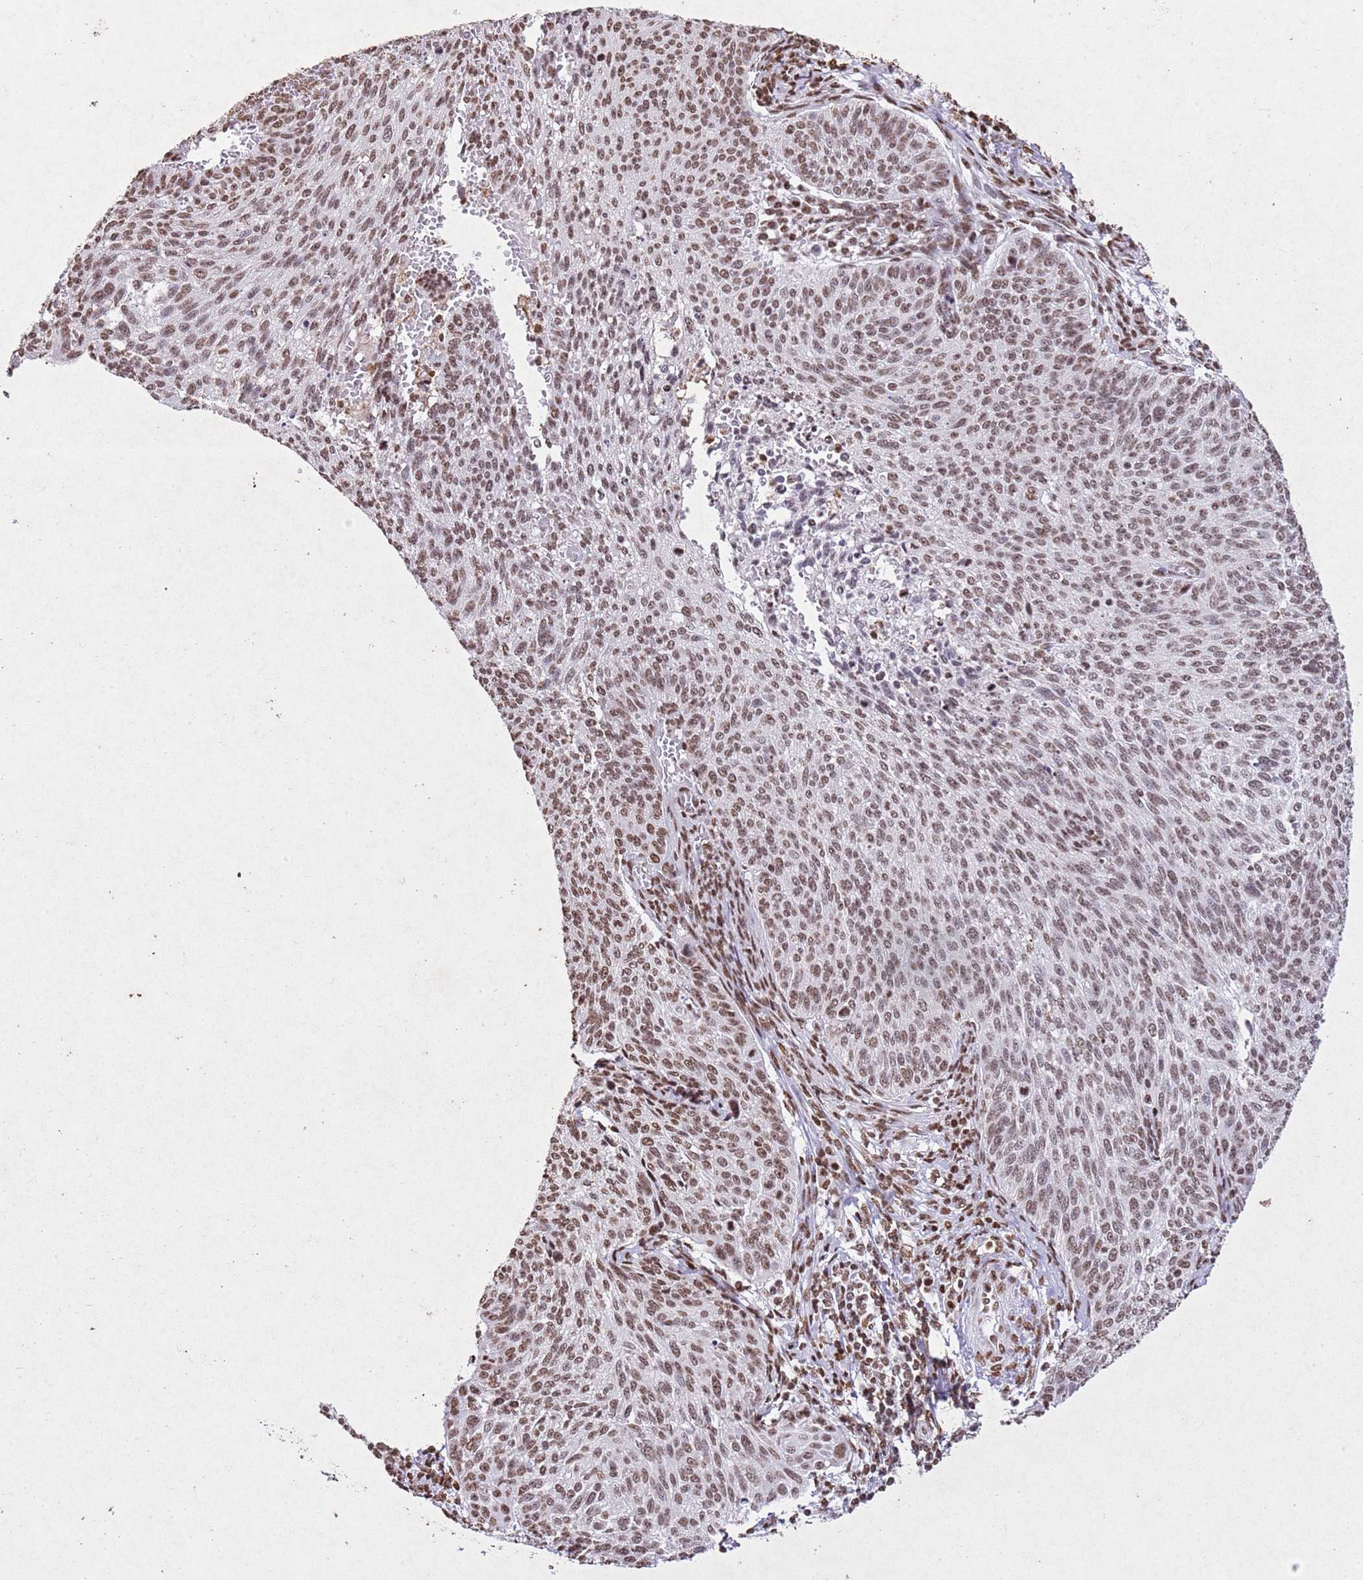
{"staining": {"intensity": "moderate", "quantity": ">75%", "location": "nuclear"}, "tissue": "cervical cancer", "cell_type": "Tumor cells", "image_type": "cancer", "snomed": [{"axis": "morphology", "description": "Squamous cell carcinoma, NOS"}, {"axis": "topography", "description": "Cervix"}], "caption": "Immunohistochemical staining of human cervical cancer (squamous cell carcinoma) exhibits medium levels of moderate nuclear staining in about >75% of tumor cells.", "gene": "BMAL1", "patient": {"sex": "female", "age": 70}}